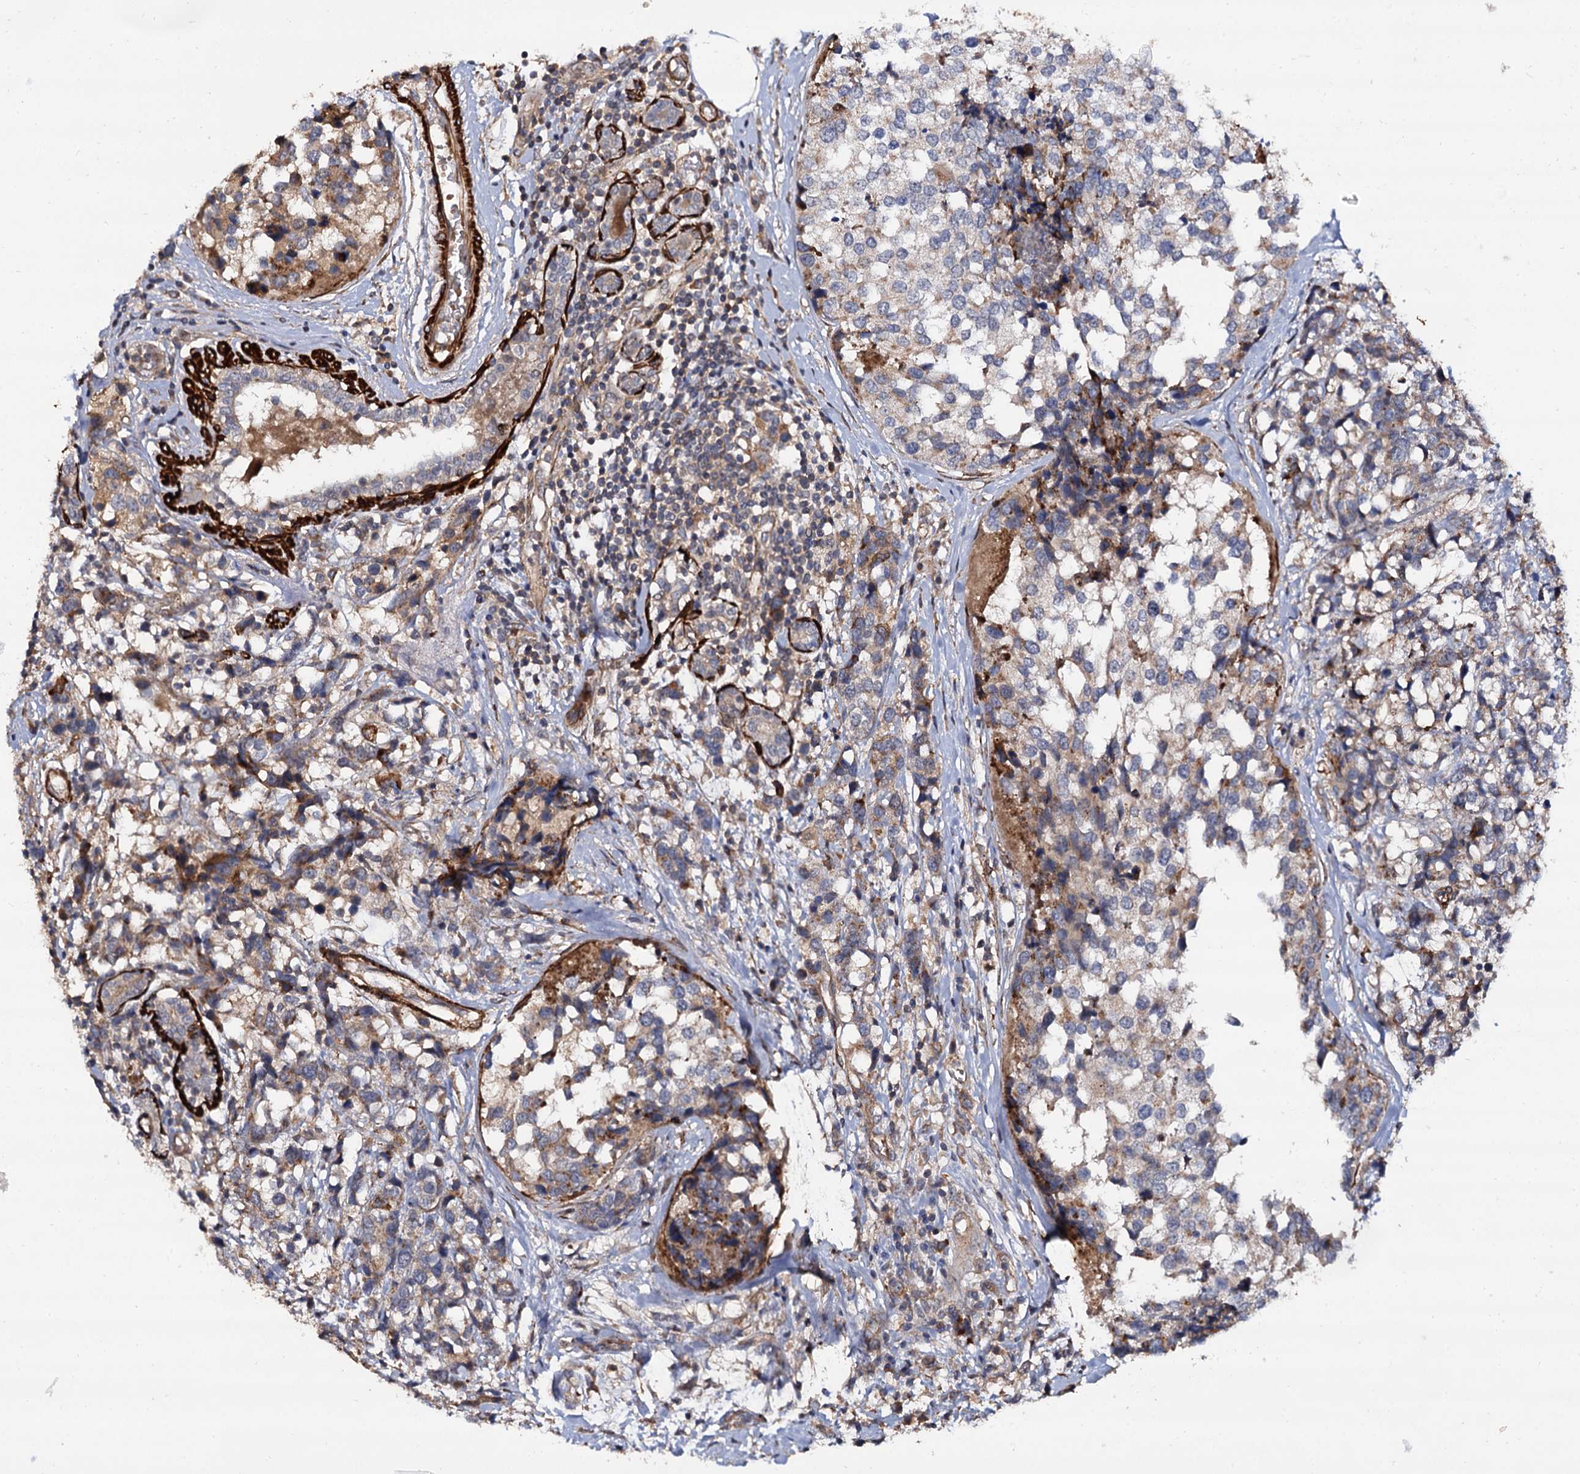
{"staining": {"intensity": "weak", "quantity": "<25%", "location": "cytoplasmic/membranous"}, "tissue": "breast cancer", "cell_type": "Tumor cells", "image_type": "cancer", "snomed": [{"axis": "morphology", "description": "Lobular carcinoma"}, {"axis": "topography", "description": "Breast"}], "caption": "This is an IHC histopathology image of human lobular carcinoma (breast). There is no expression in tumor cells.", "gene": "ISM2", "patient": {"sex": "female", "age": 59}}